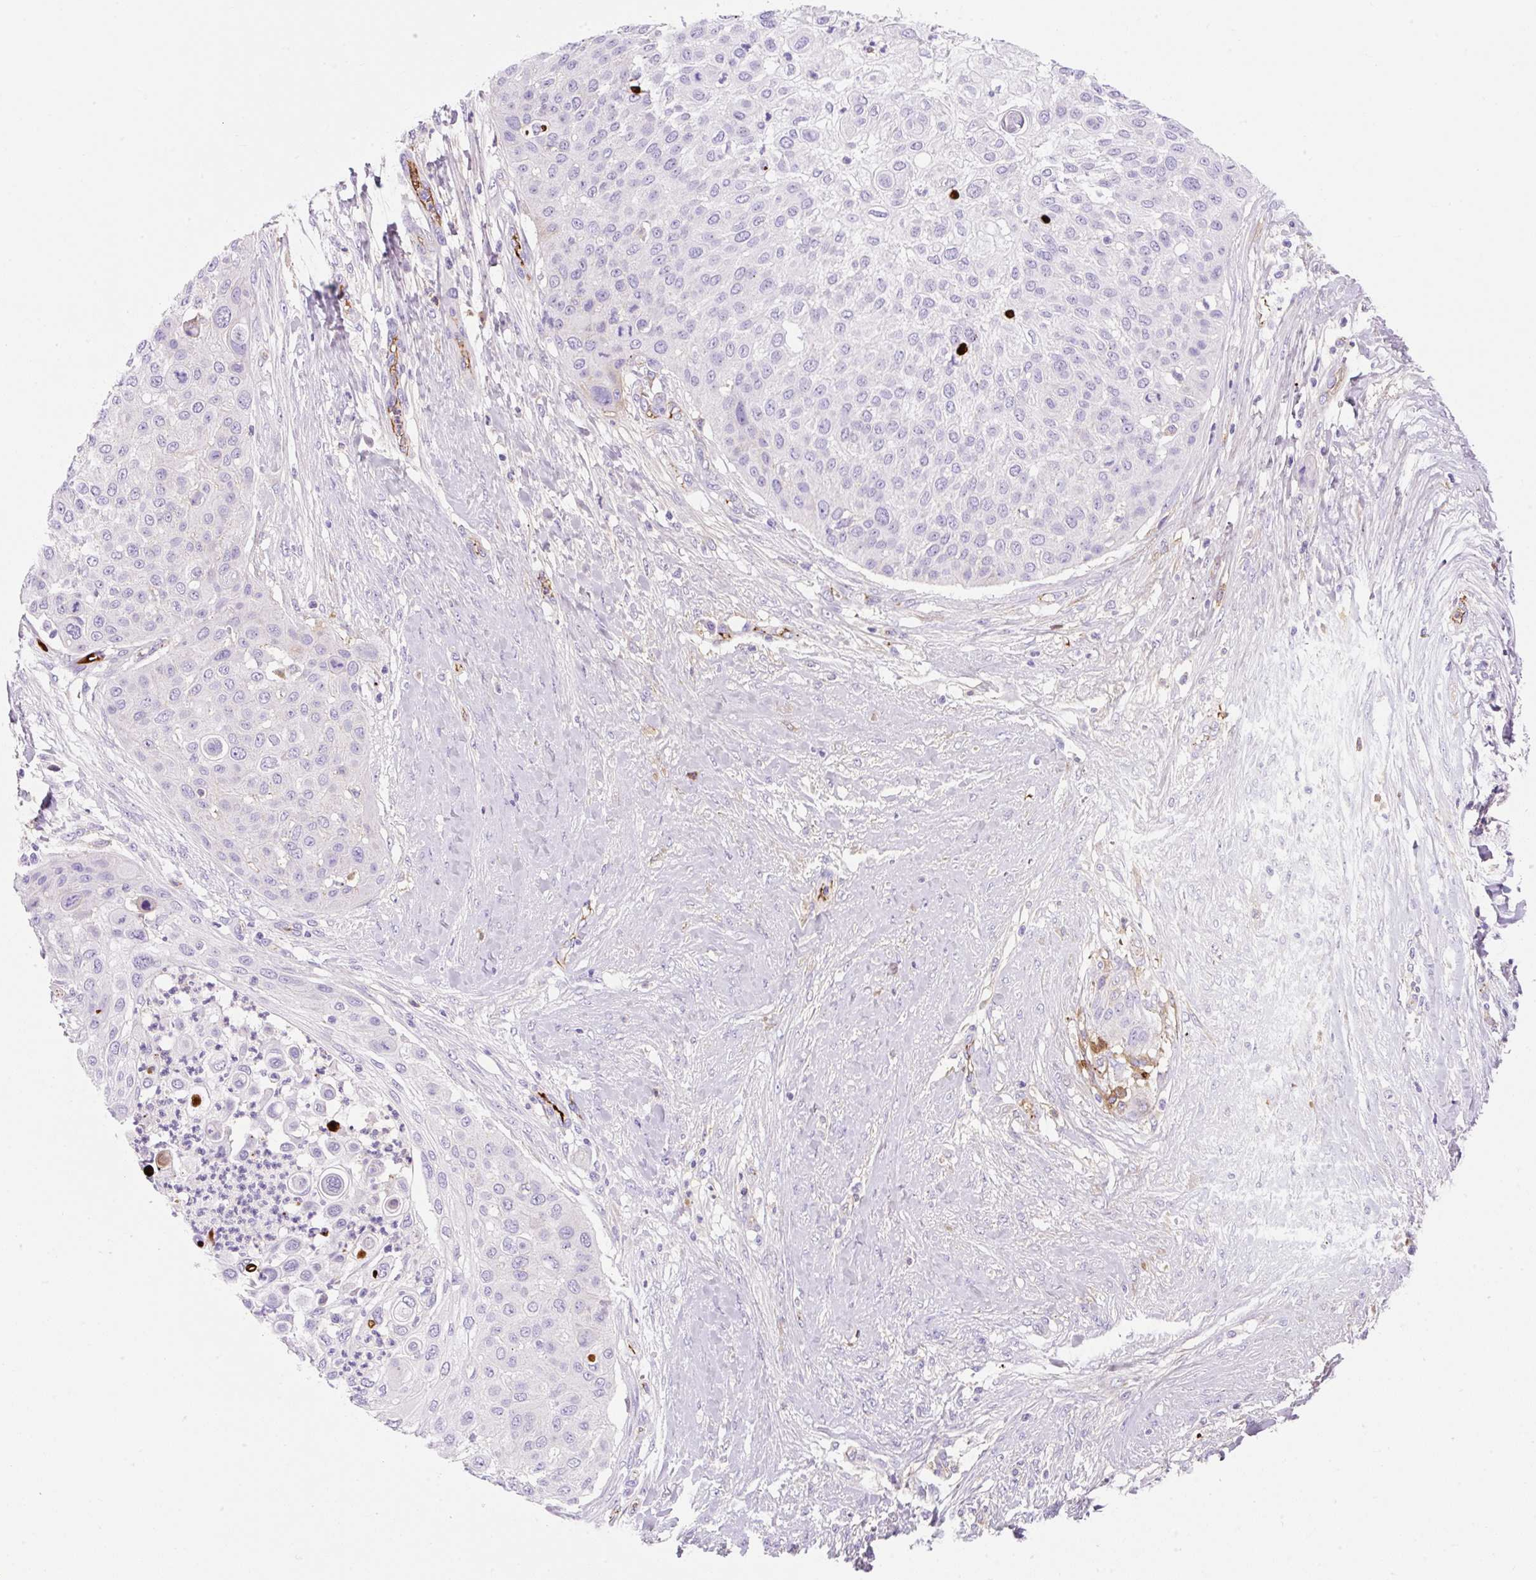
{"staining": {"intensity": "negative", "quantity": "none", "location": "none"}, "tissue": "skin cancer", "cell_type": "Tumor cells", "image_type": "cancer", "snomed": [{"axis": "morphology", "description": "Squamous cell carcinoma, NOS"}, {"axis": "topography", "description": "Skin"}], "caption": "This is an immunohistochemistry (IHC) histopathology image of human squamous cell carcinoma (skin). There is no positivity in tumor cells.", "gene": "APOC4-APOC2", "patient": {"sex": "female", "age": 87}}